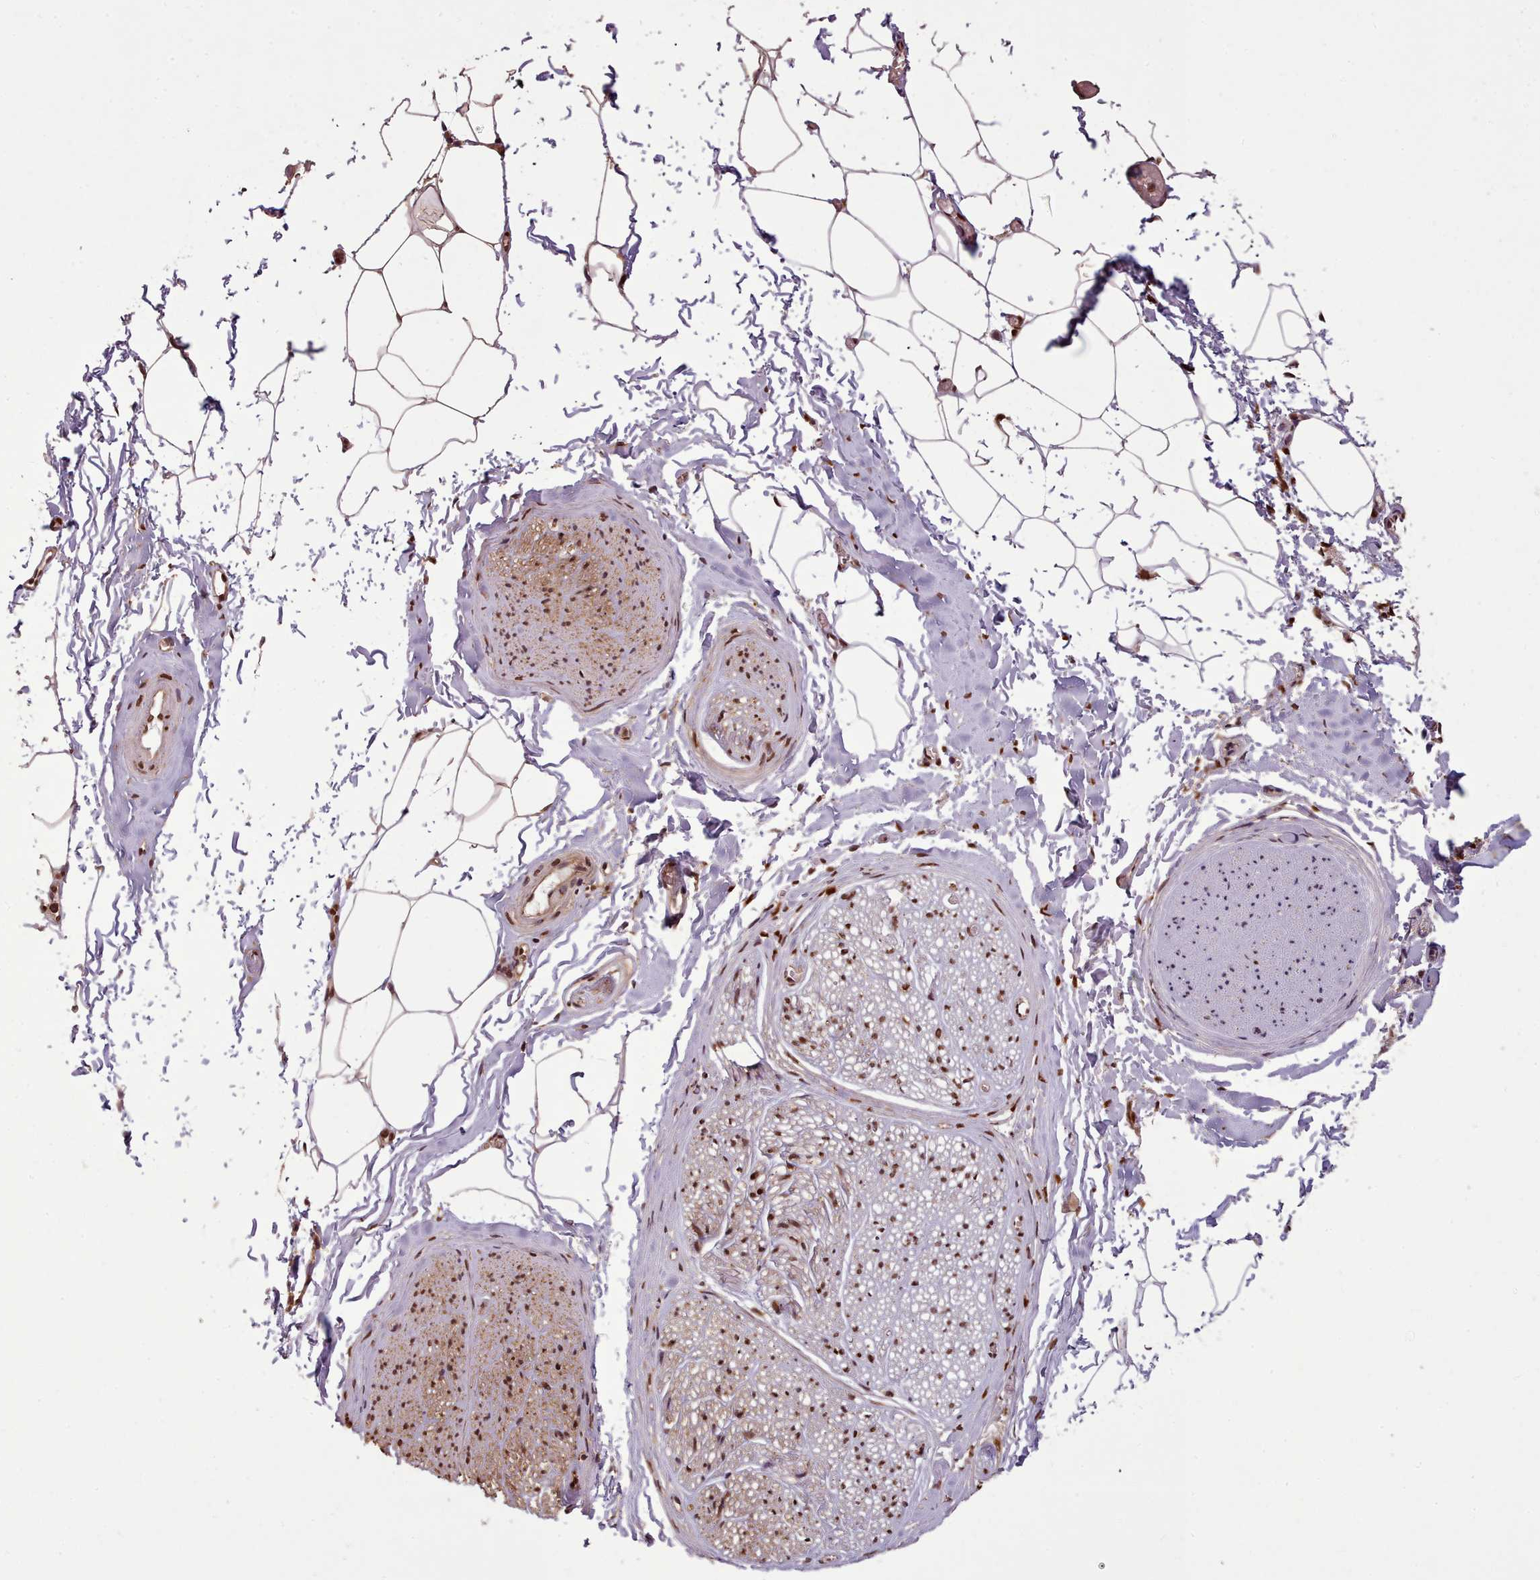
{"staining": {"intensity": "moderate", "quantity": ">75%", "location": "nuclear"}, "tissue": "adipose tissue", "cell_type": "Adipocytes", "image_type": "normal", "snomed": [{"axis": "morphology", "description": "Normal tissue, NOS"}, {"axis": "morphology", "description": "Adenocarcinoma, High grade"}, {"axis": "topography", "description": "Prostate"}, {"axis": "topography", "description": "Peripheral nerve tissue"}], "caption": "This micrograph demonstrates immunohistochemistry staining of unremarkable human adipose tissue, with medium moderate nuclear expression in about >75% of adipocytes.", "gene": "RPS27A", "patient": {"sex": "male", "age": 68}}